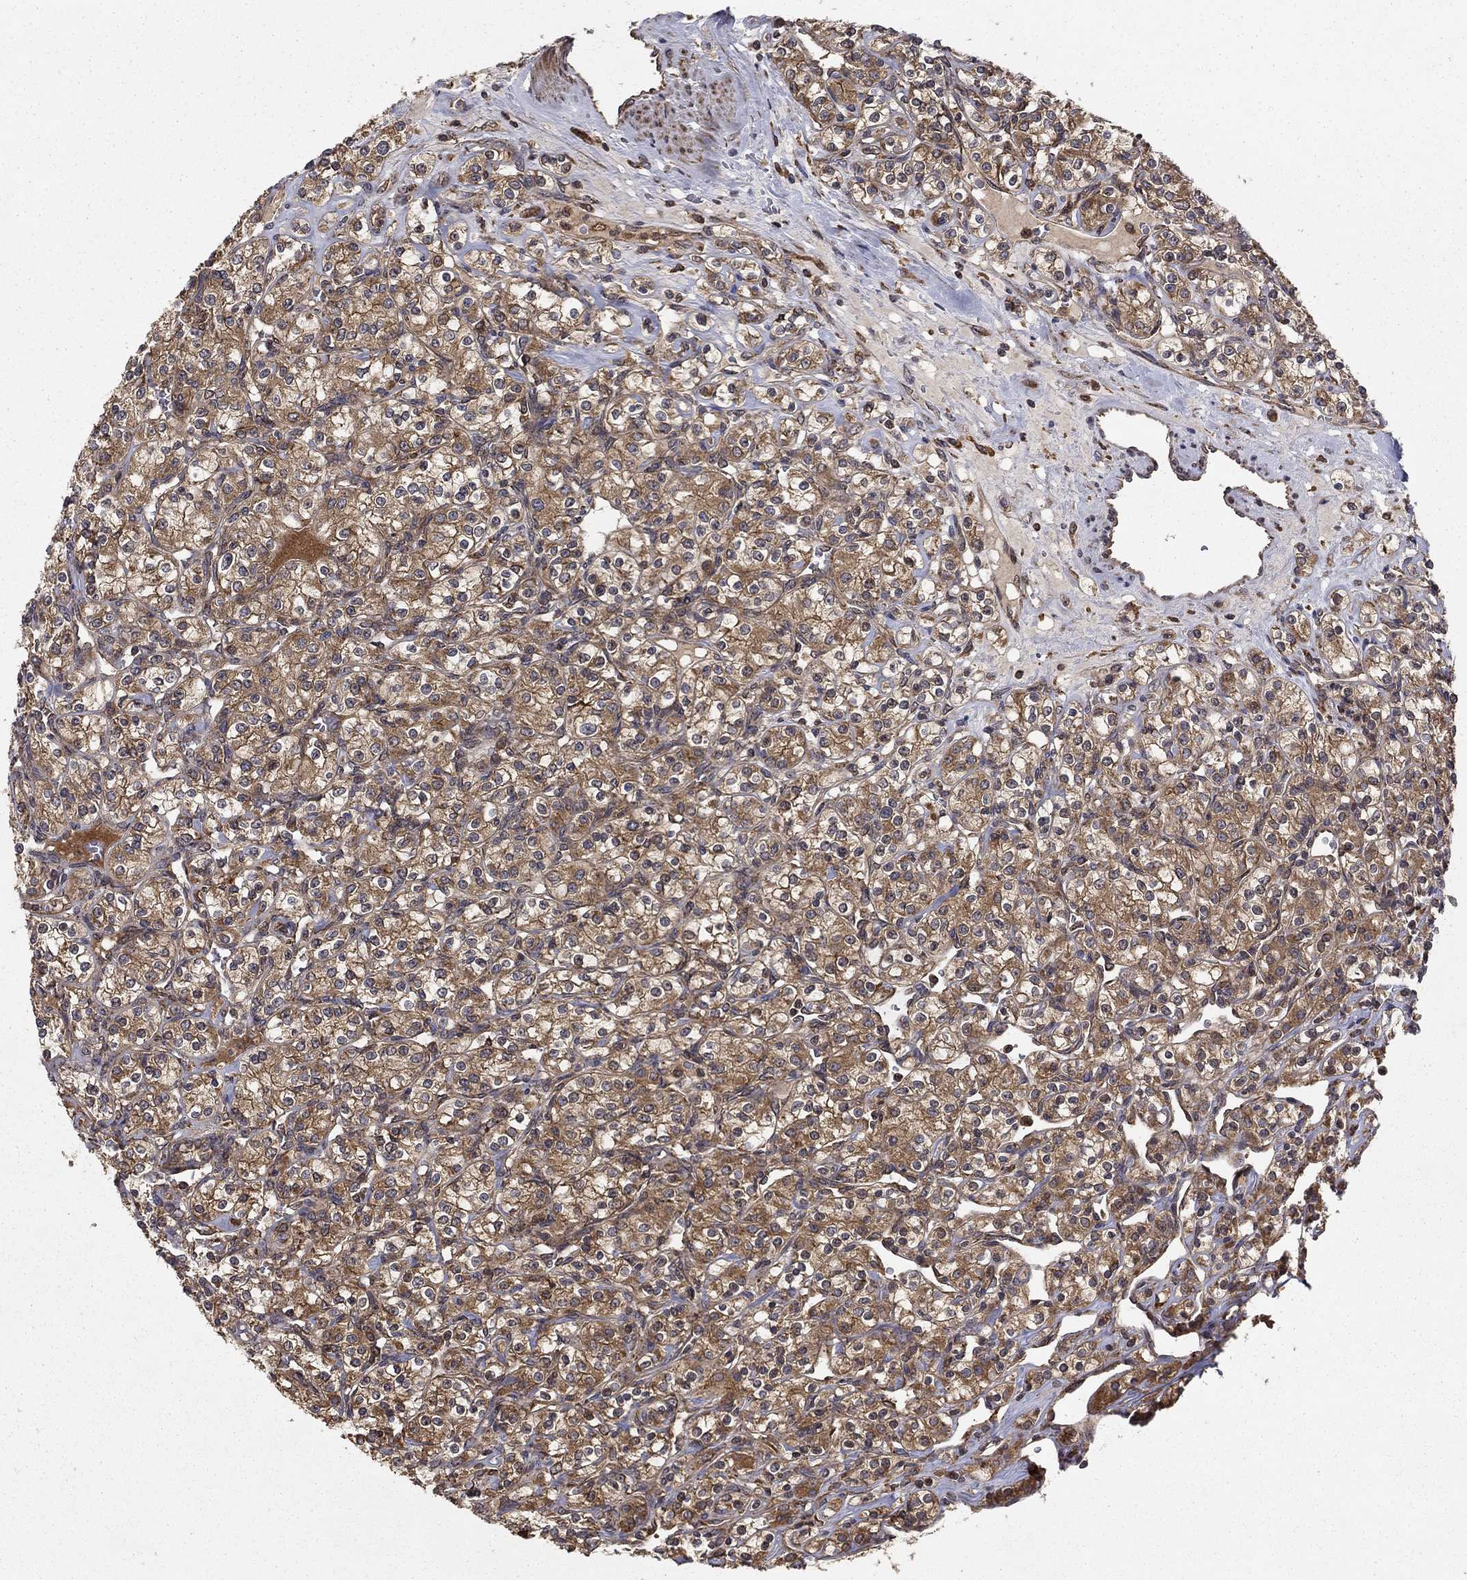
{"staining": {"intensity": "moderate", "quantity": "25%-75%", "location": "cytoplasmic/membranous"}, "tissue": "renal cancer", "cell_type": "Tumor cells", "image_type": "cancer", "snomed": [{"axis": "morphology", "description": "Adenocarcinoma, NOS"}, {"axis": "topography", "description": "Kidney"}], "caption": "Renal cancer (adenocarcinoma) stained with DAB (3,3'-diaminobenzidine) immunohistochemistry (IHC) reveals medium levels of moderate cytoplasmic/membranous expression in about 25%-75% of tumor cells.", "gene": "BABAM2", "patient": {"sex": "male", "age": 77}}